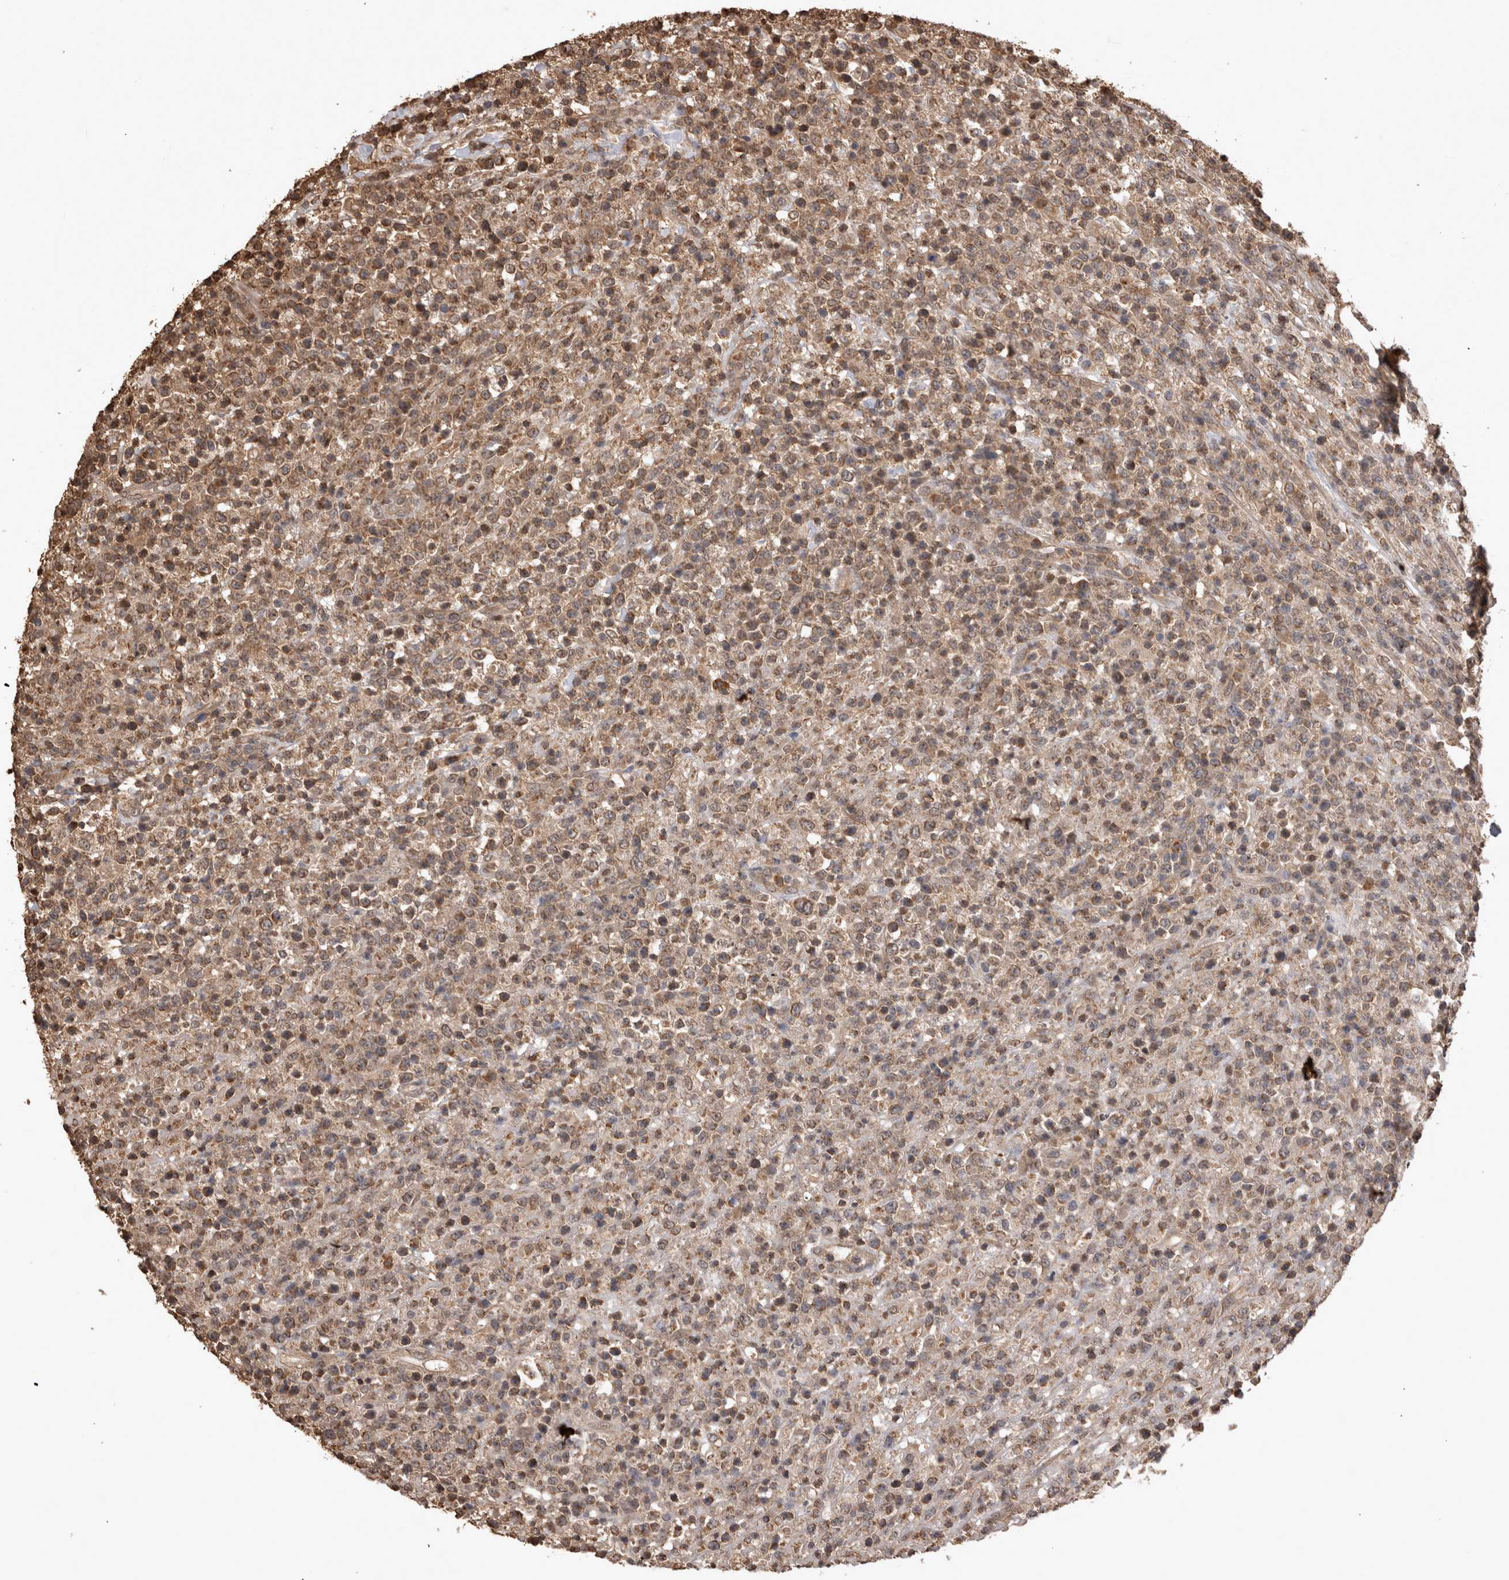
{"staining": {"intensity": "moderate", "quantity": ">75%", "location": "cytoplasmic/membranous"}, "tissue": "lymphoma", "cell_type": "Tumor cells", "image_type": "cancer", "snomed": [{"axis": "morphology", "description": "Malignant lymphoma, non-Hodgkin's type, High grade"}, {"axis": "topography", "description": "Colon"}], "caption": "Human lymphoma stained for a protein (brown) displays moderate cytoplasmic/membranous positive positivity in approximately >75% of tumor cells.", "gene": "SOCS5", "patient": {"sex": "female", "age": 53}}